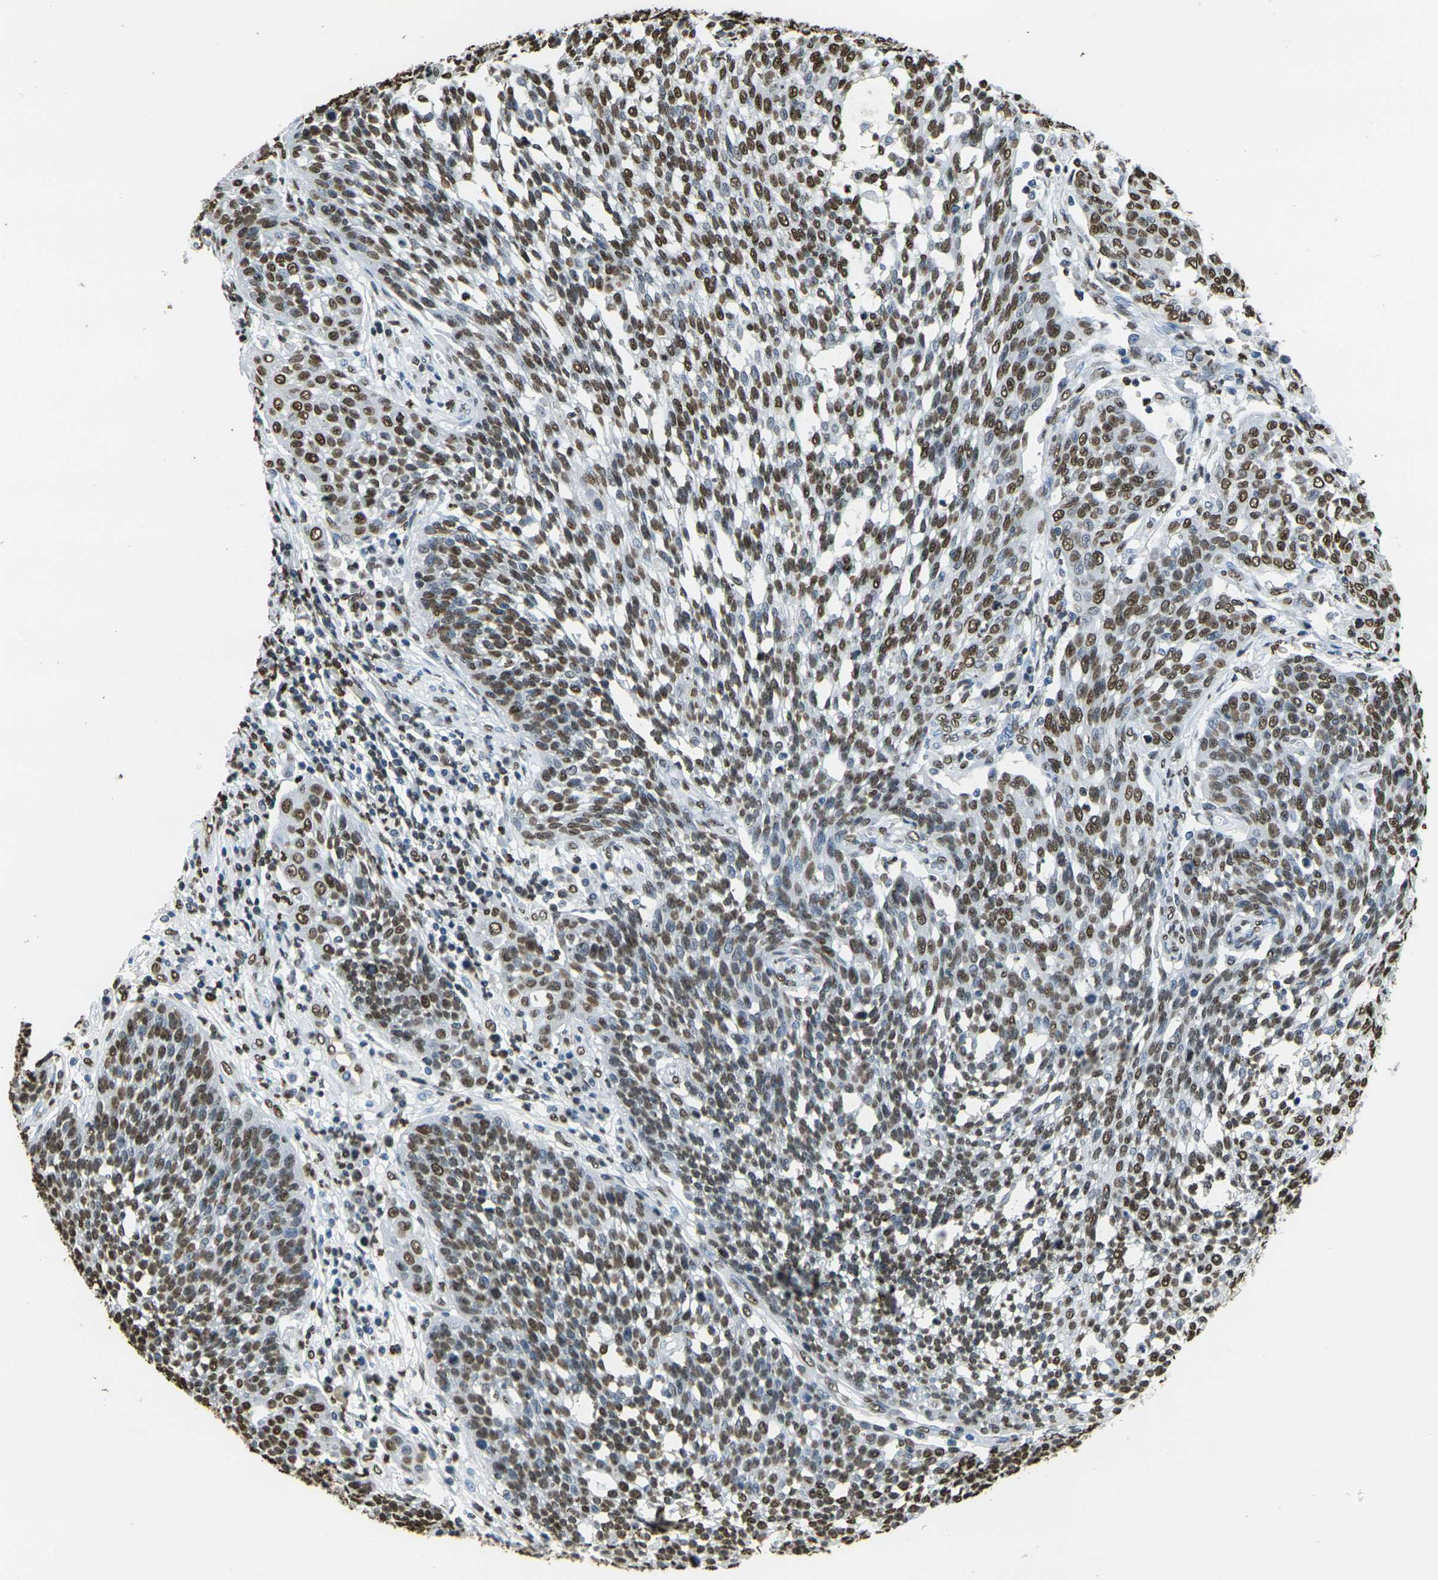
{"staining": {"intensity": "strong", "quantity": ">75%", "location": "nuclear"}, "tissue": "cervical cancer", "cell_type": "Tumor cells", "image_type": "cancer", "snomed": [{"axis": "morphology", "description": "Squamous cell carcinoma, NOS"}, {"axis": "topography", "description": "Cervix"}], "caption": "Immunohistochemistry (IHC) of human squamous cell carcinoma (cervical) reveals high levels of strong nuclear positivity in approximately >75% of tumor cells.", "gene": "DRAXIN", "patient": {"sex": "female", "age": 34}}